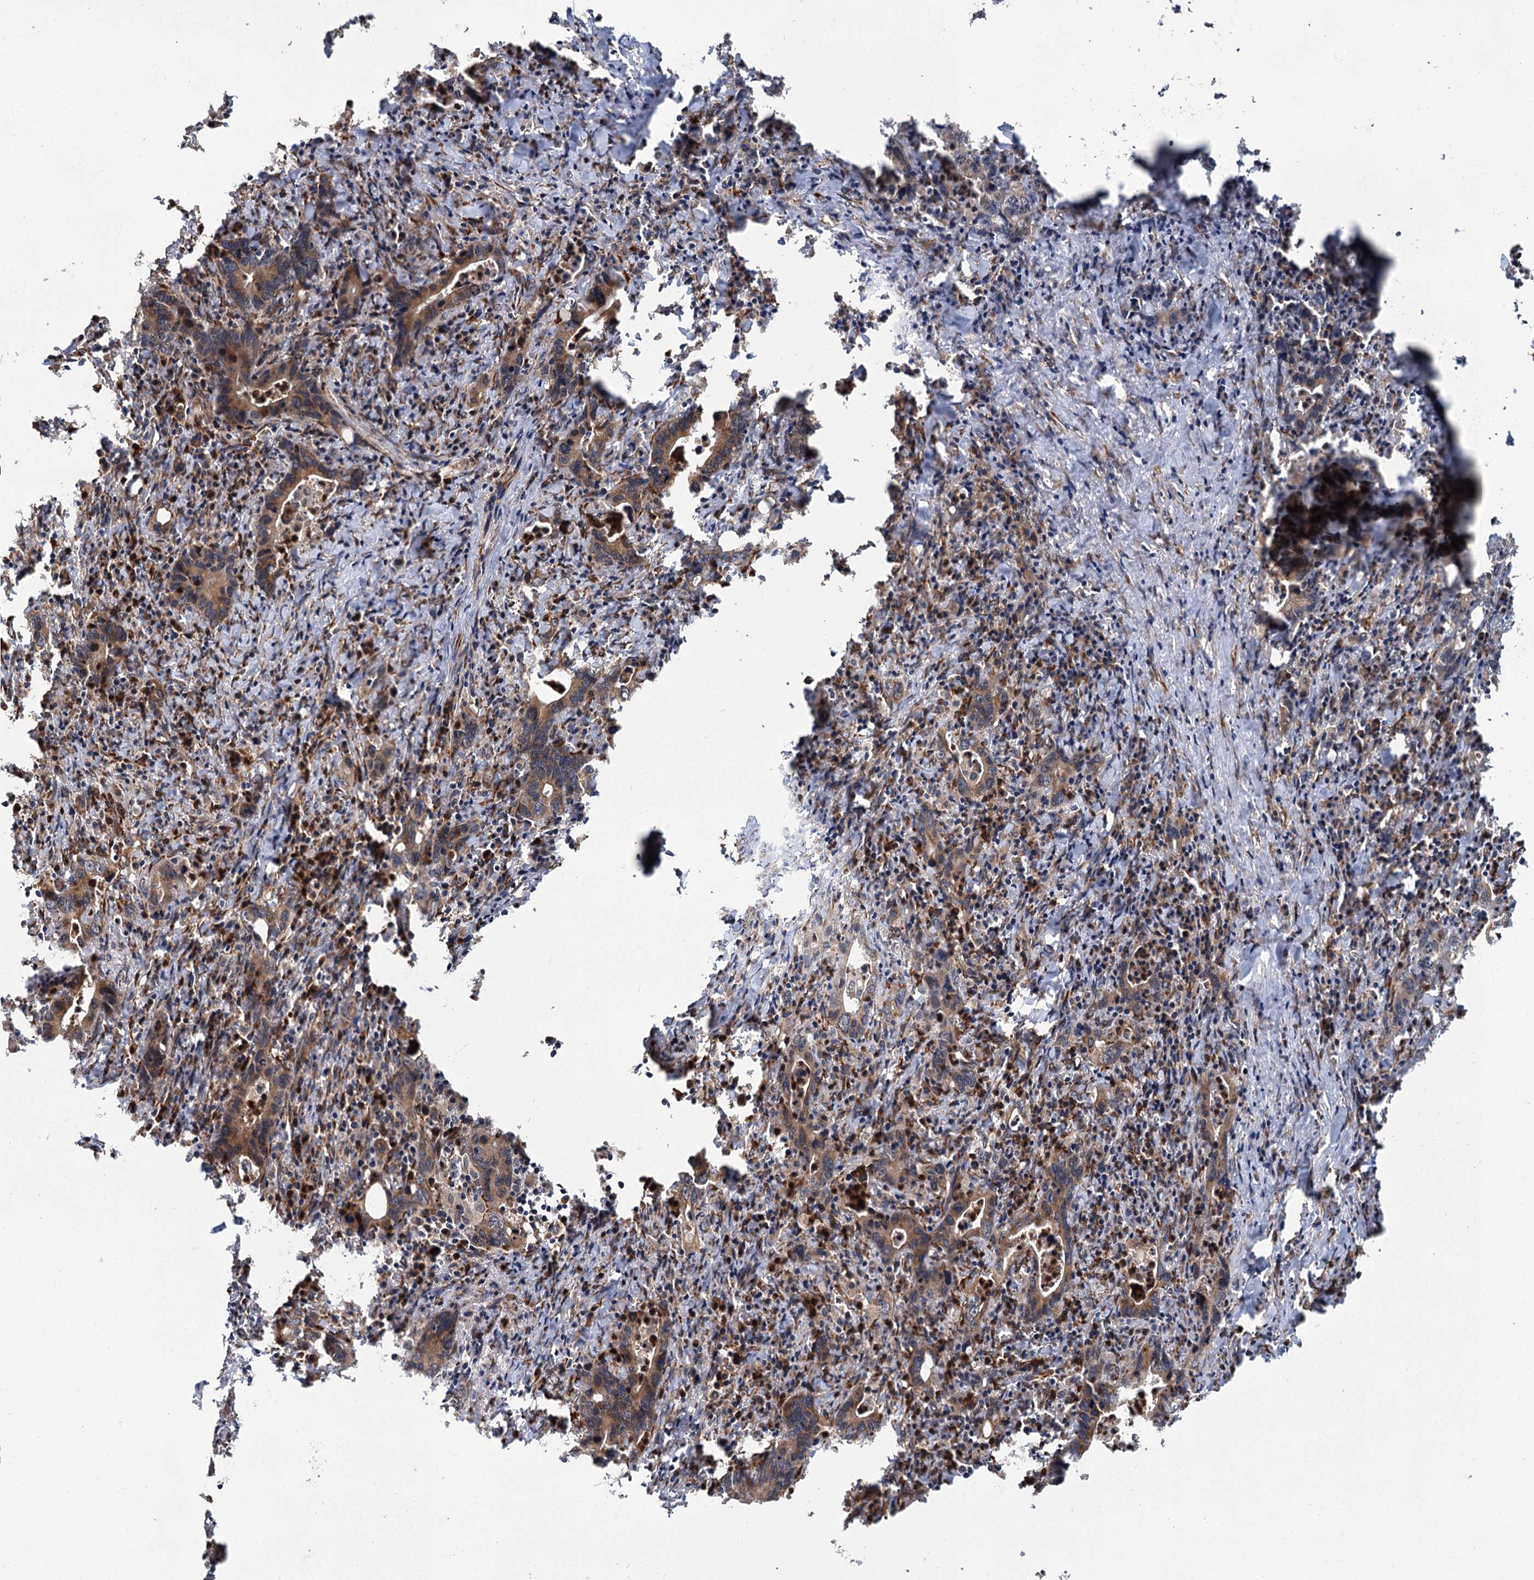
{"staining": {"intensity": "moderate", "quantity": ">75%", "location": "cytoplasmic/membranous"}, "tissue": "colorectal cancer", "cell_type": "Tumor cells", "image_type": "cancer", "snomed": [{"axis": "morphology", "description": "Adenocarcinoma, NOS"}, {"axis": "topography", "description": "Colon"}], "caption": "Tumor cells exhibit medium levels of moderate cytoplasmic/membranous positivity in about >75% of cells in colorectal cancer (adenocarcinoma).", "gene": "APBA2", "patient": {"sex": "female", "age": 75}}